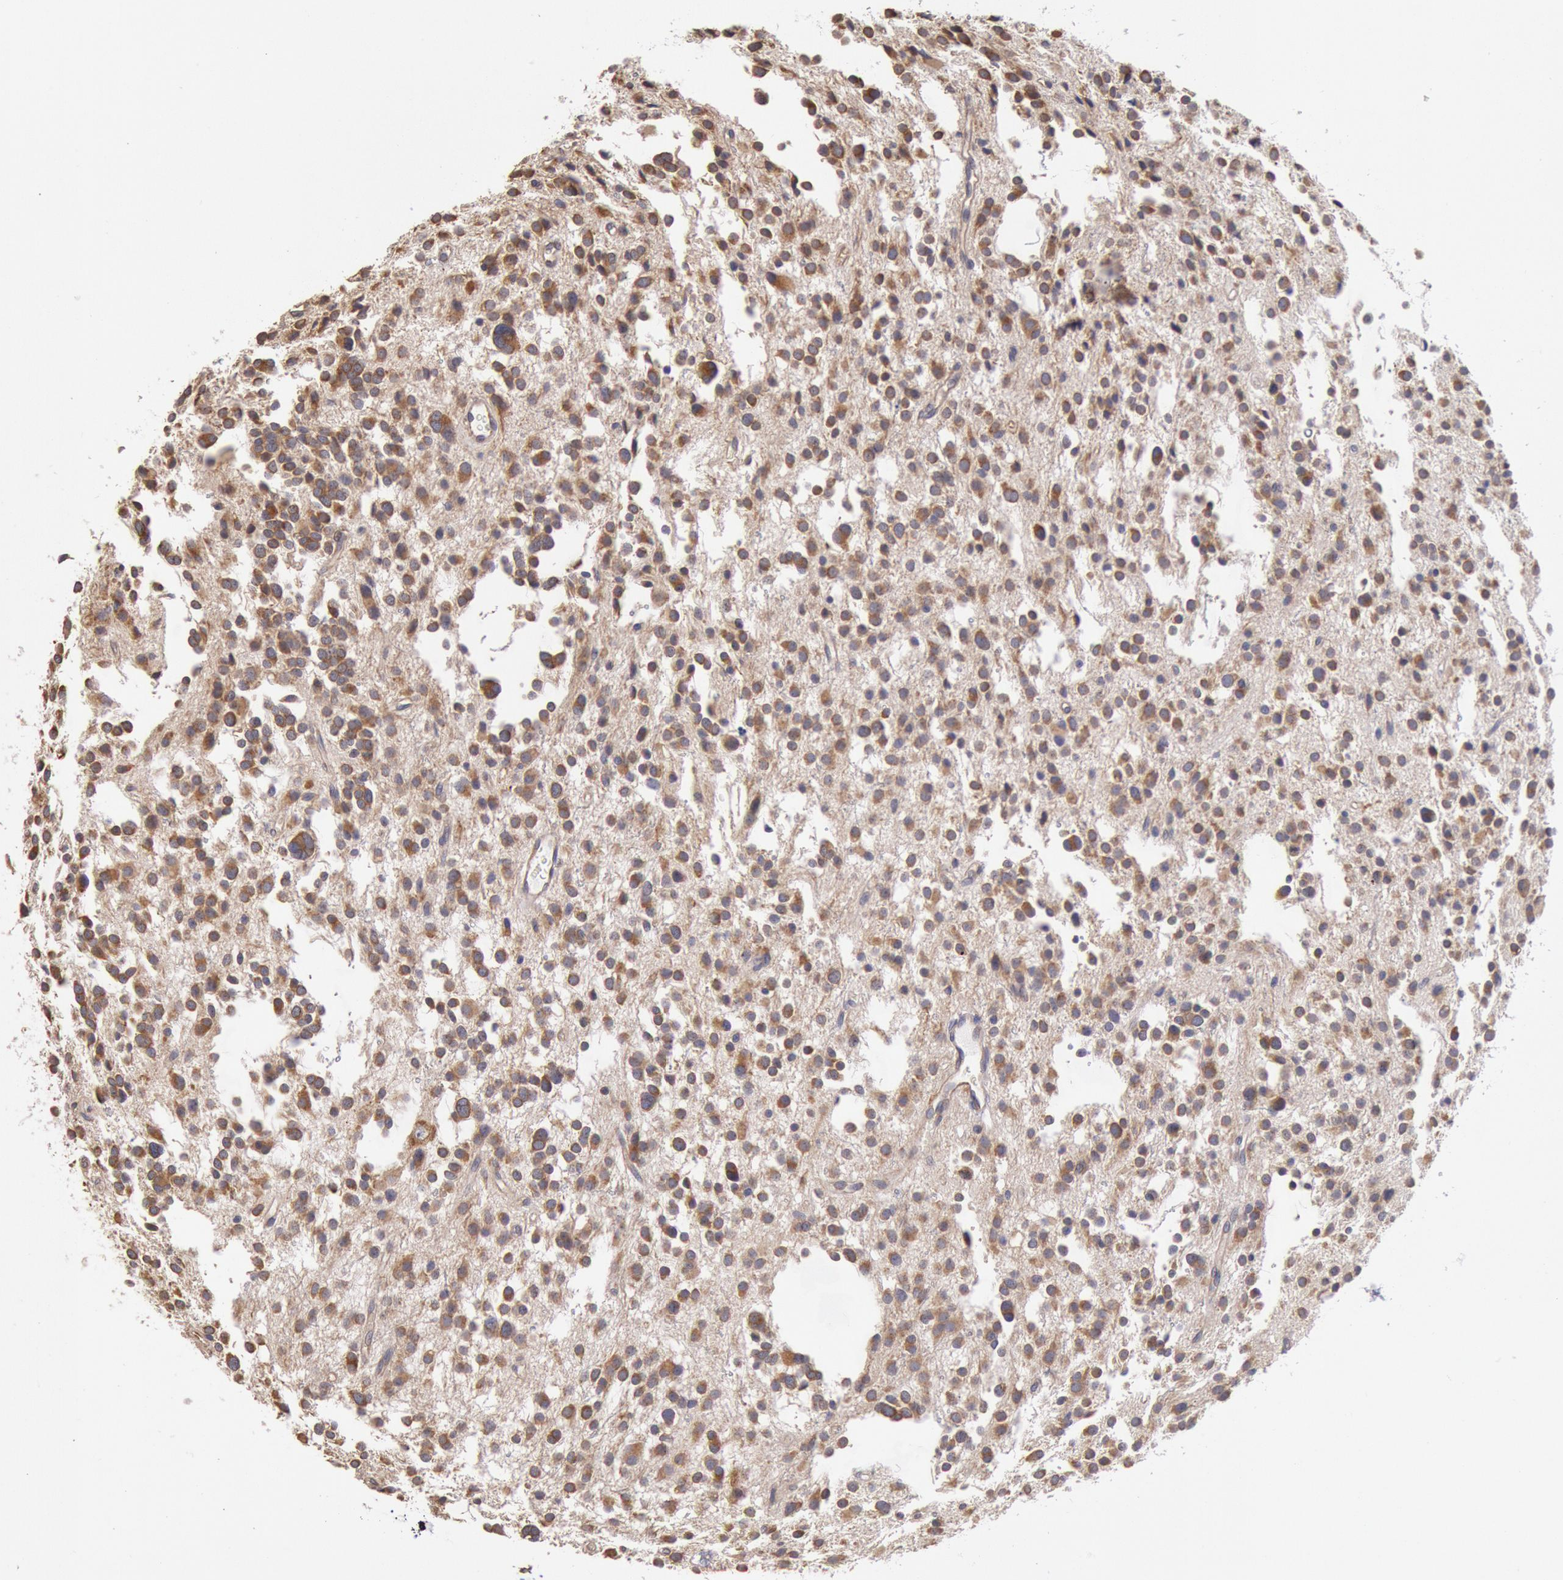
{"staining": {"intensity": "moderate", "quantity": ">75%", "location": "cytoplasmic/membranous"}, "tissue": "glioma", "cell_type": "Tumor cells", "image_type": "cancer", "snomed": [{"axis": "morphology", "description": "Glioma, malignant, Low grade"}, {"axis": "topography", "description": "Brain"}], "caption": "An immunohistochemistry image of tumor tissue is shown. Protein staining in brown highlights moderate cytoplasmic/membranous positivity in malignant glioma (low-grade) within tumor cells.", "gene": "DRG1", "patient": {"sex": "female", "age": 36}}